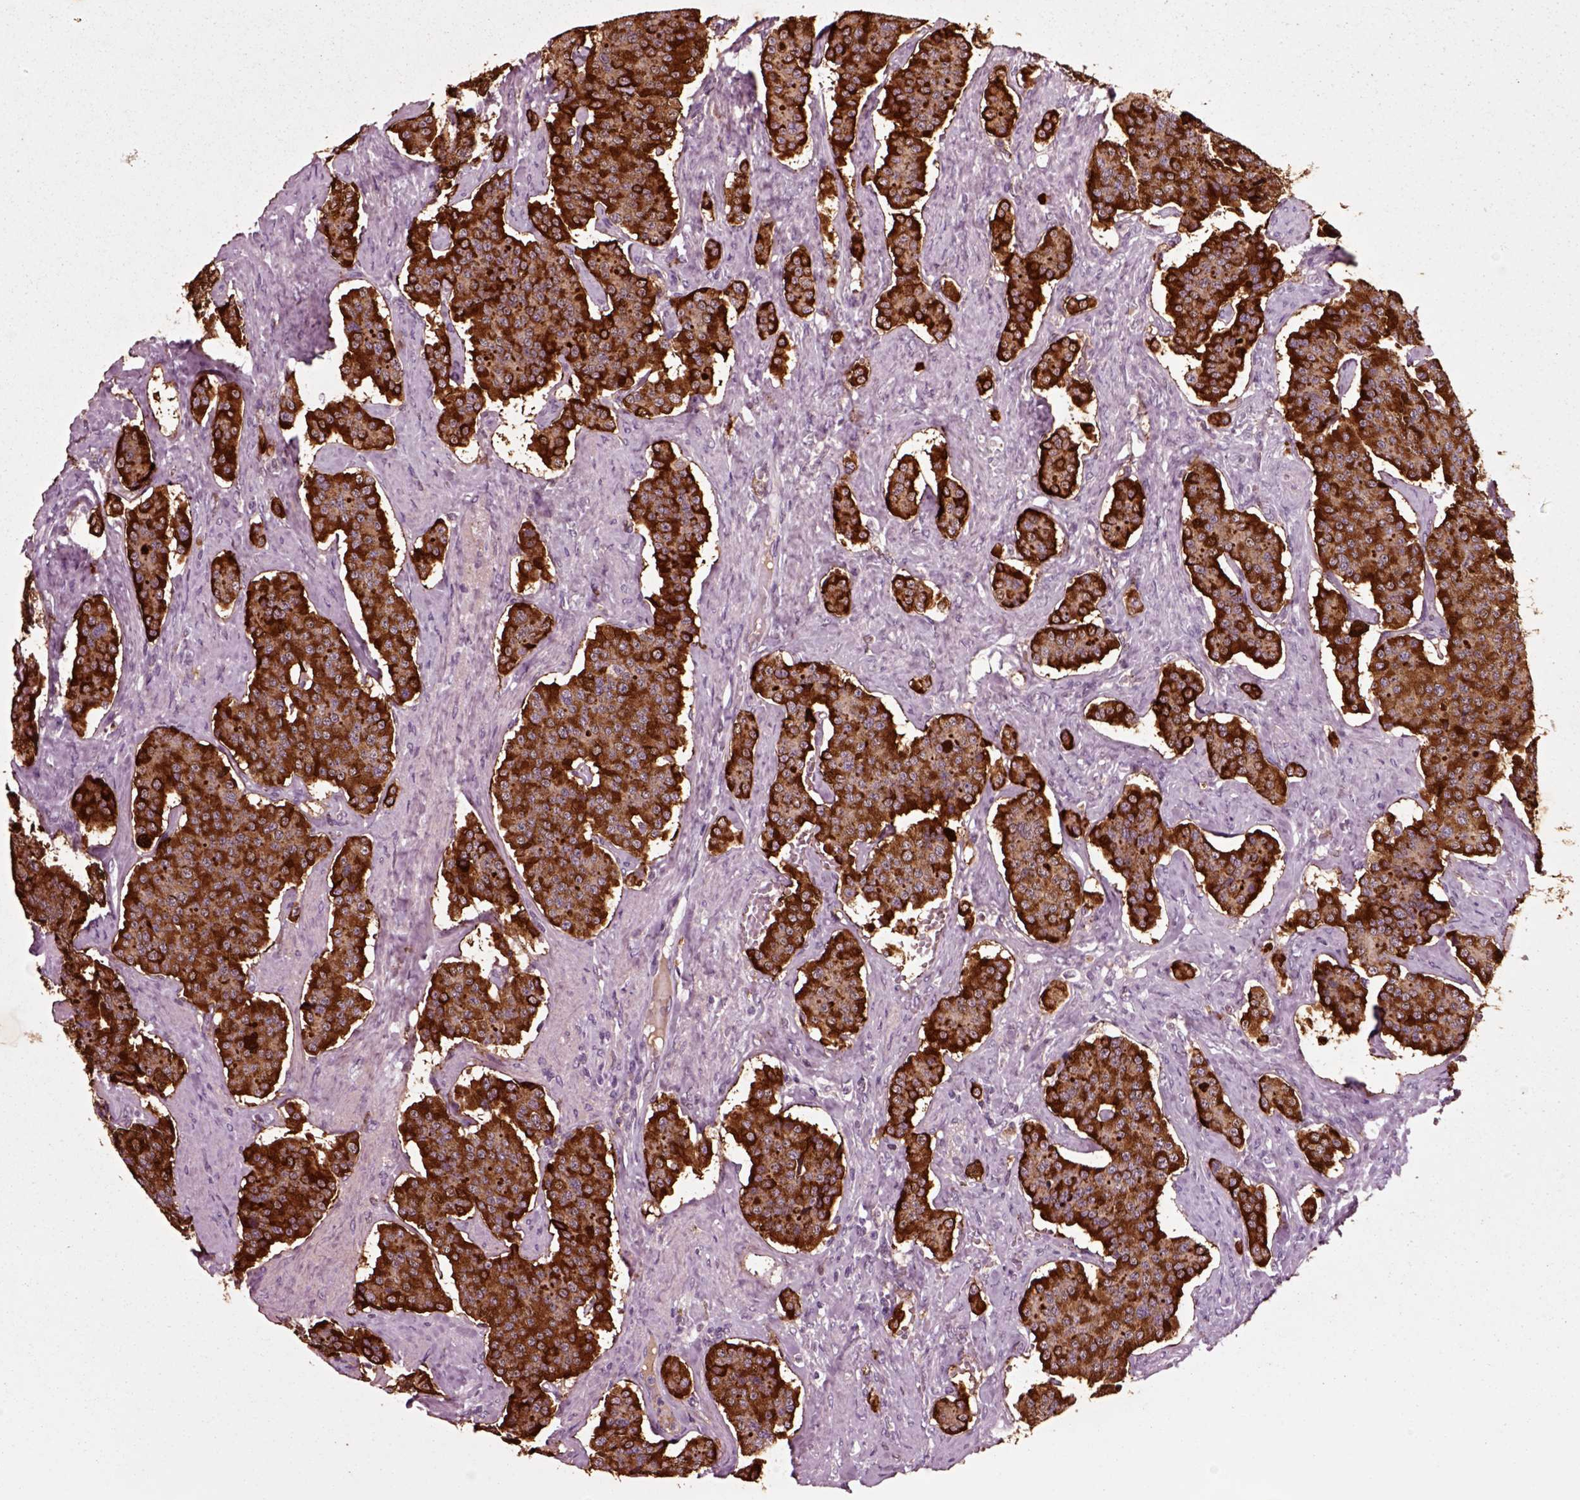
{"staining": {"intensity": "strong", "quantity": ">75%", "location": "cytoplasmic/membranous"}, "tissue": "carcinoid", "cell_type": "Tumor cells", "image_type": "cancer", "snomed": [{"axis": "morphology", "description": "Carcinoid, malignant, NOS"}, {"axis": "topography", "description": "Small intestine"}], "caption": "The immunohistochemical stain highlights strong cytoplasmic/membranous positivity in tumor cells of carcinoid (malignant) tissue.", "gene": "CHGB", "patient": {"sex": "female", "age": 58}}